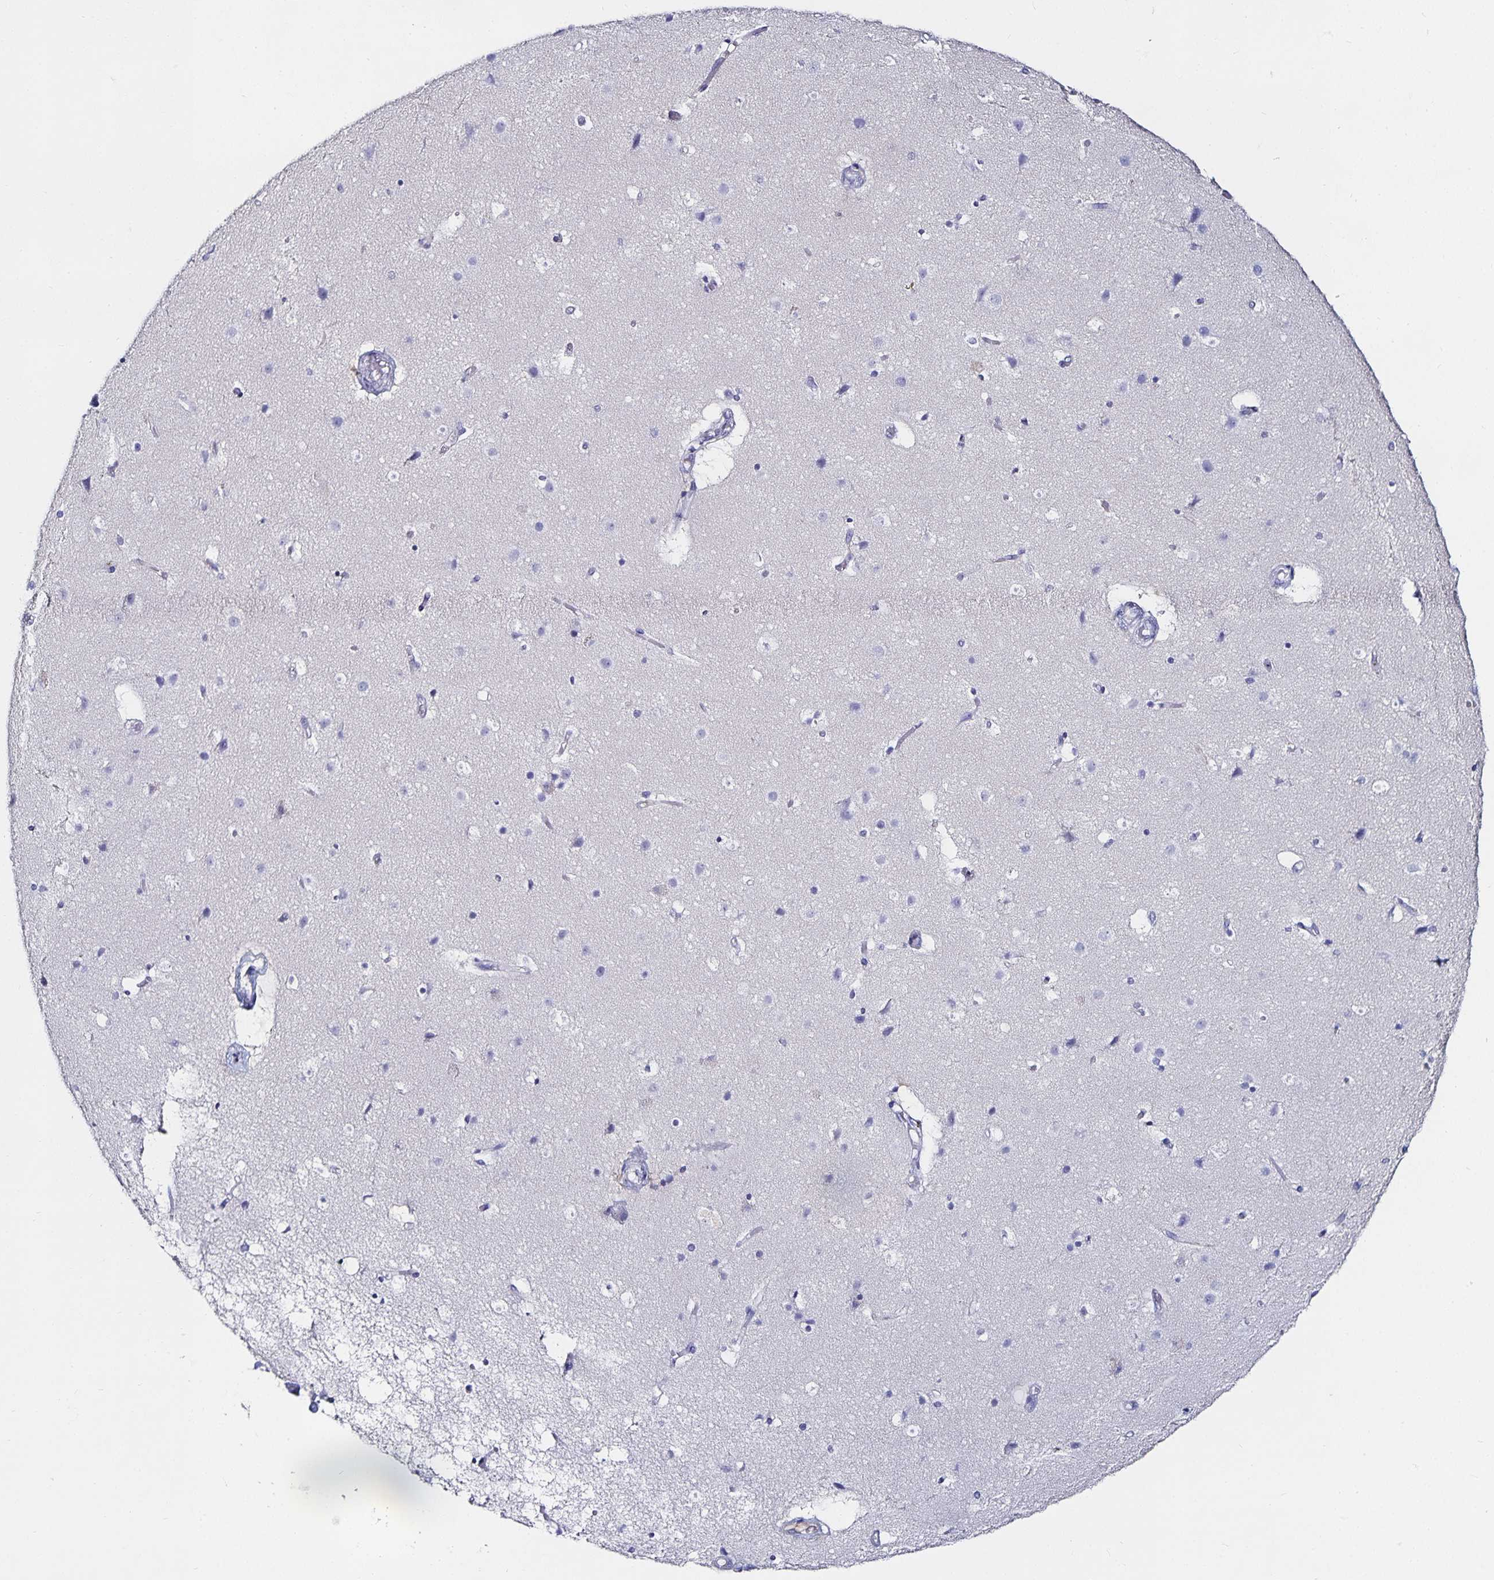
{"staining": {"intensity": "negative", "quantity": "none", "location": "none"}, "tissue": "cerebral cortex", "cell_type": "Endothelial cells", "image_type": "normal", "snomed": [{"axis": "morphology", "description": "Normal tissue, NOS"}, {"axis": "topography", "description": "Cerebral cortex"}], "caption": "The histopathology image exhibits no significant expression in endothelial cells of cerebral cortex. Brightfield microscopy of immunohistochemistry stained with DAB (3,3'-diaminobenzidine) (brown) and hematoxylin (blue), captured at high magnification.", "gene": "TTR", "patient": {"sex": "female", "age": 52}}